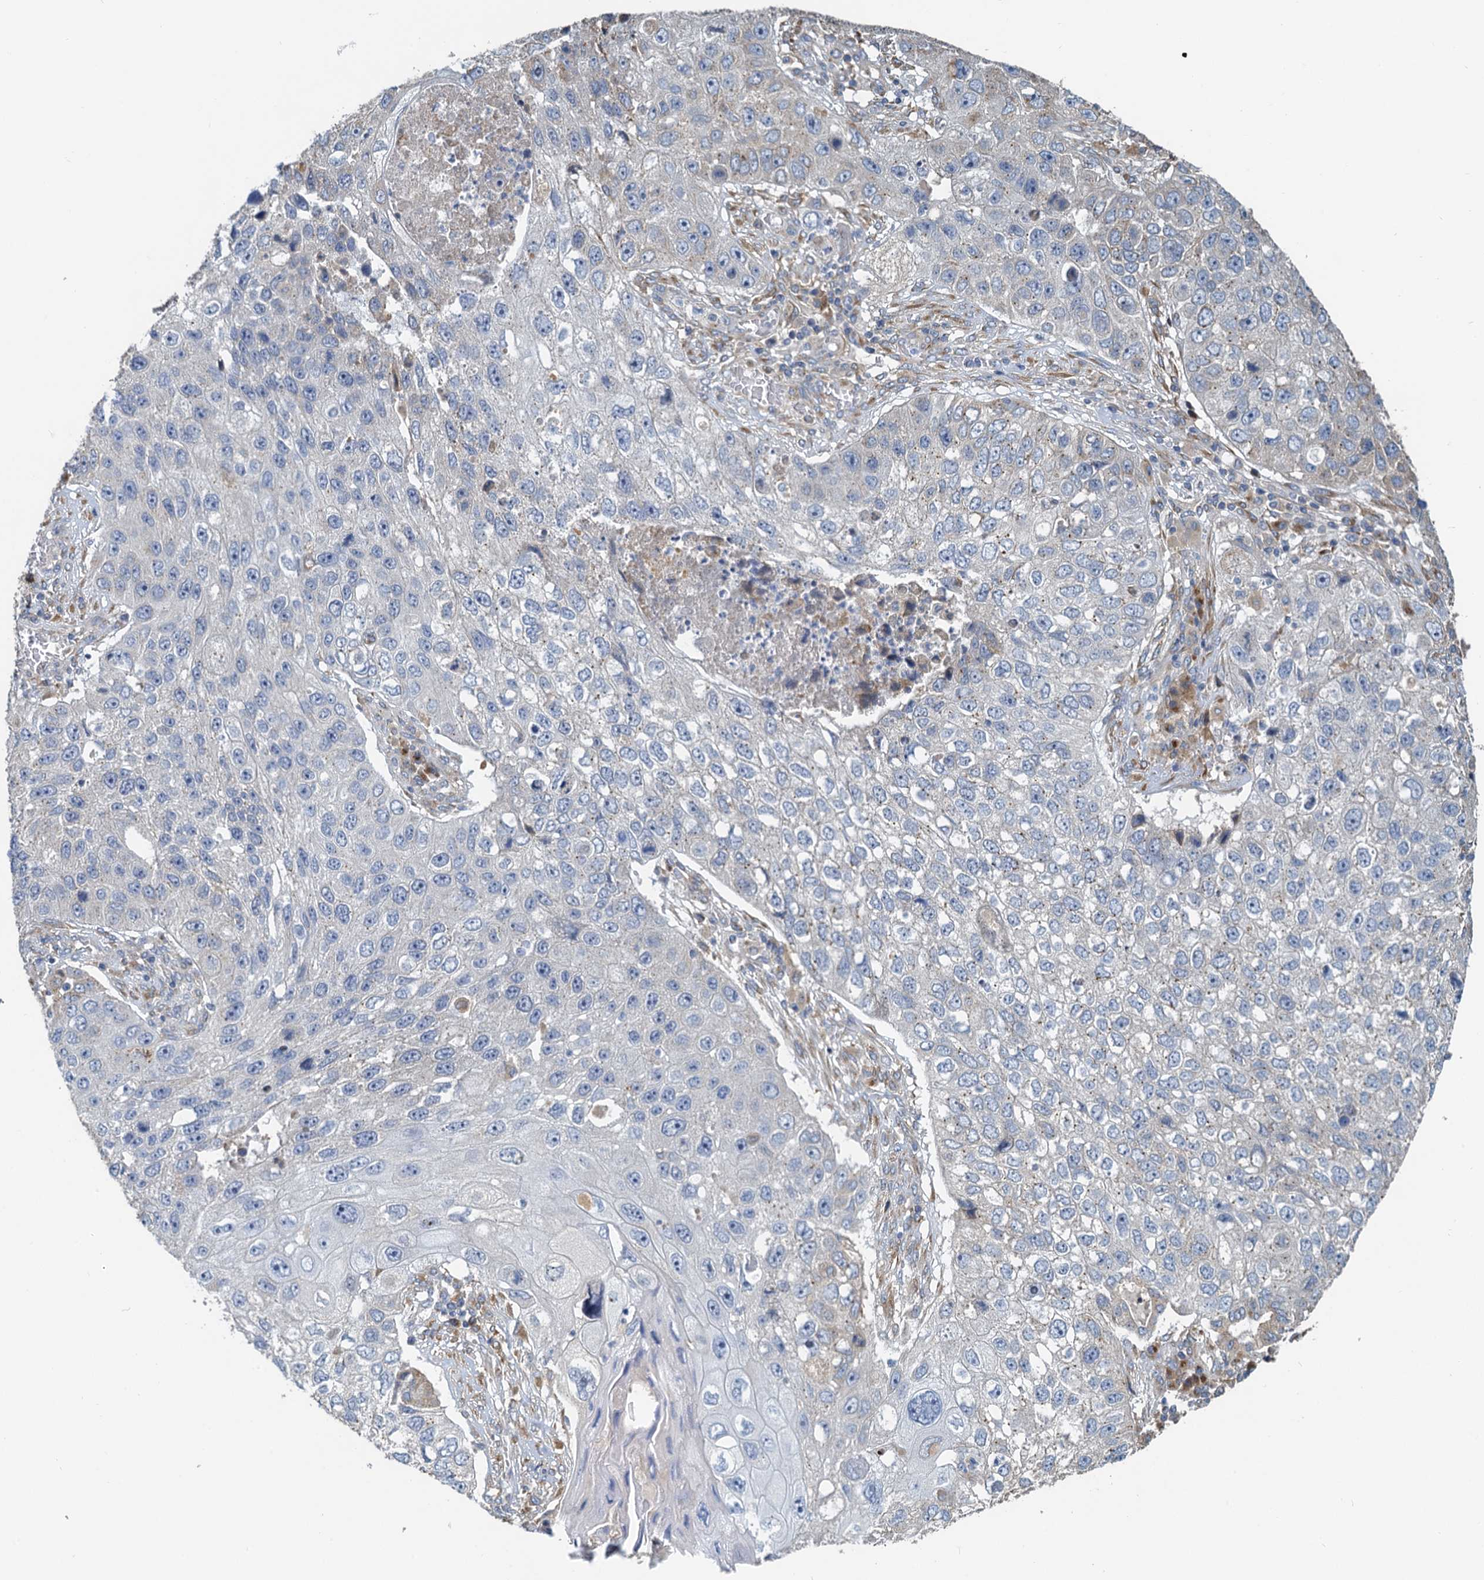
{"staining": {"intensity": "negative", "quantity": "none", "location": "none"}, "tissue": "lung cancer", "cell_type": "Tumor cells", "image_type": "cancer", "snomed": [{"axis": "morphology", "description": "Squamous cell carcinoma, NOS"}, {"axis": "topography", "description": "Lung"}], "caption": "Immunohistochemistry (IHC) histopathology image of neoplastic tissue: lung cancer (squamous cell carcinoma) stained with DAB shows no significant protein staining in tumor cells.", "gene": "NKAPD1", "patient": {"sex": "male", "age": 61}}